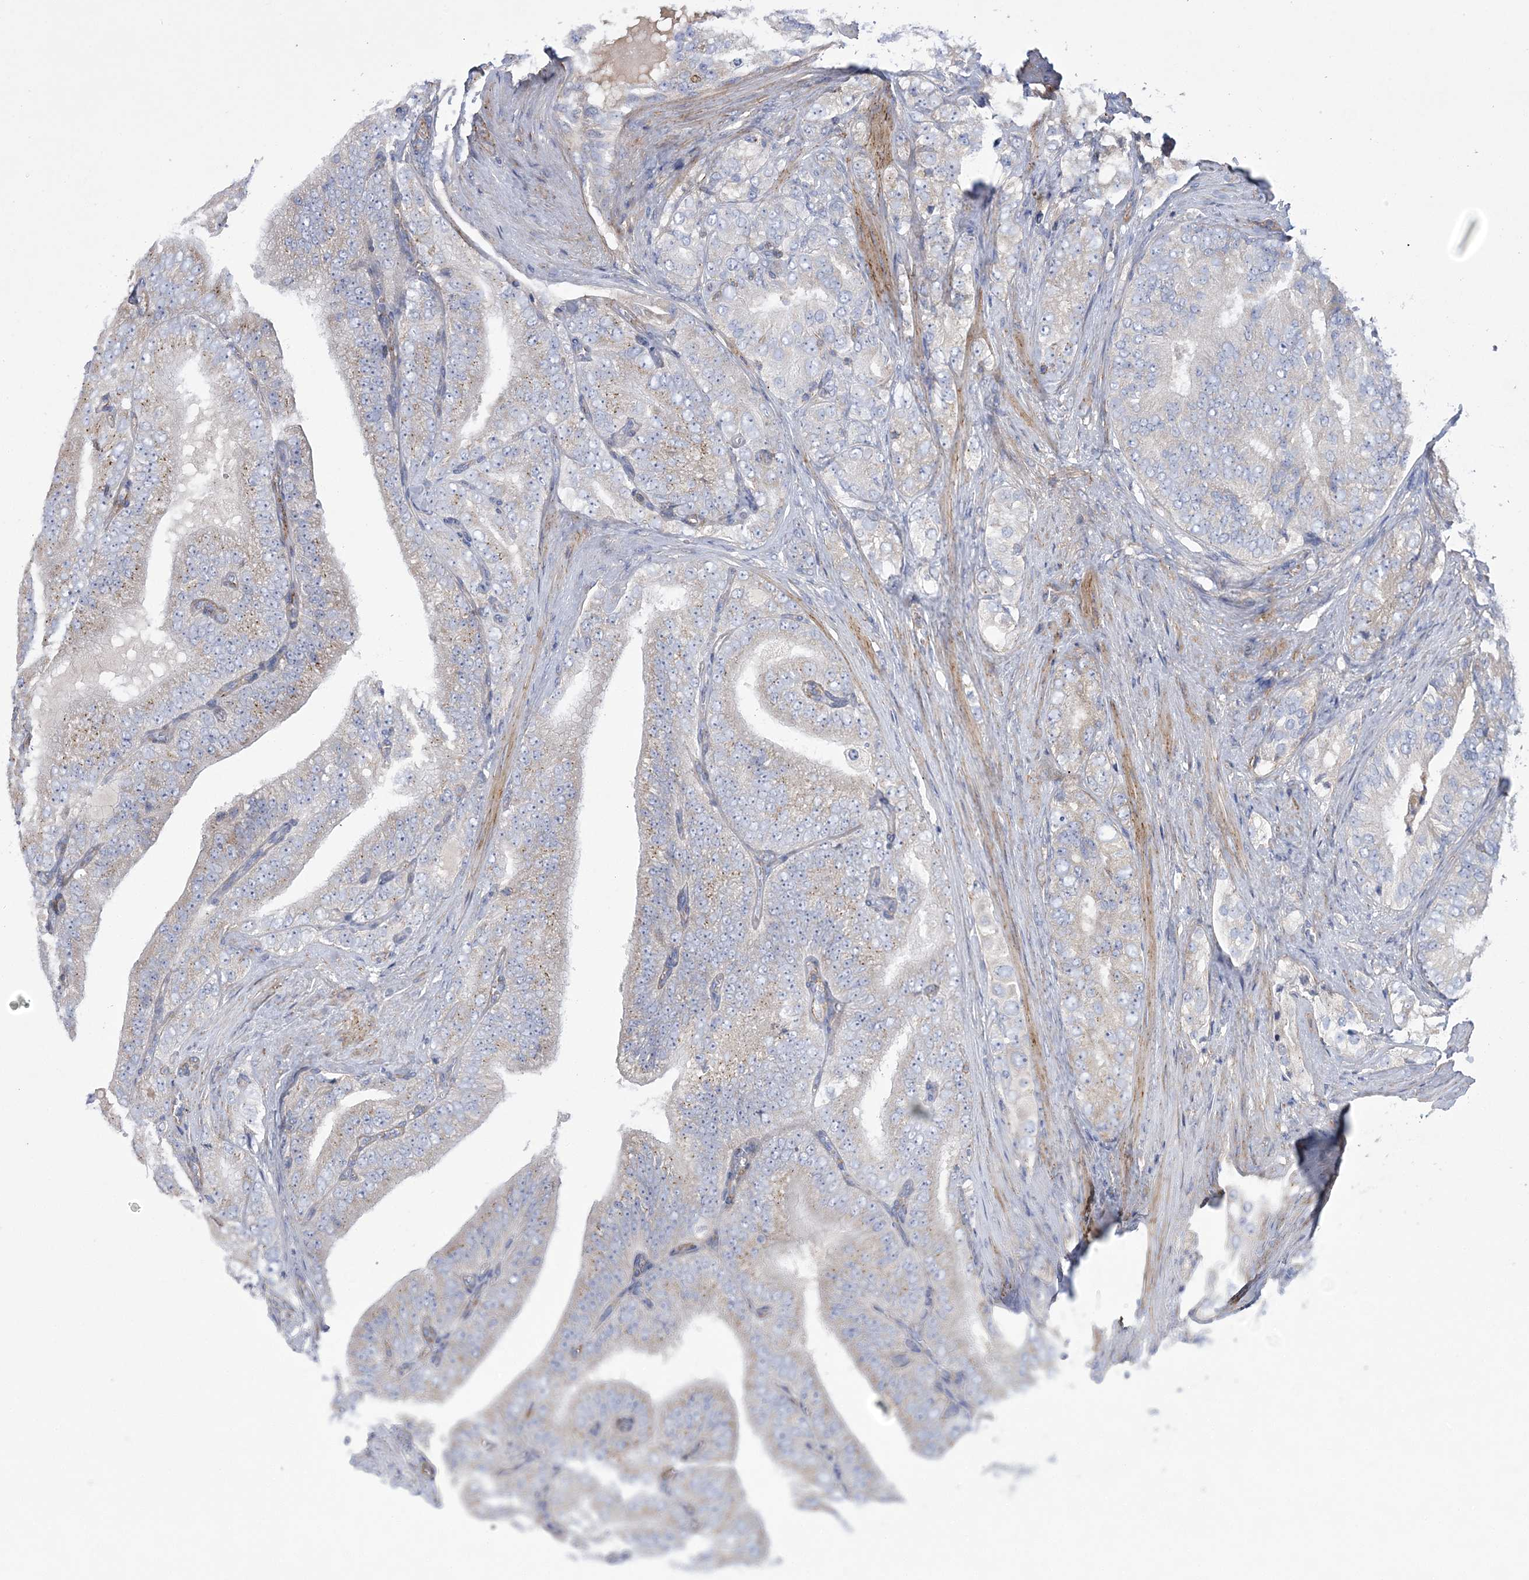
{"staining": {"intensity": "weak", "quantity": "<25%", "location": "cytoplasmic/membranous"}, "tissue": "prostate cancer", "cell_type": "Tumor cells", "image_type": "cancer", "snomed": [{"axis": "morphology", "description": "Adenocarcinoma, High grade"}, {"axis": "topography", "description": "Prostate"}], "caption": "The micrograph reveals no significant staining in tumor cells of prostate adenocarcinoma (high-grade). Brightfield microscopy of immunohistochemistry (IHC) stained with DAB (brown) and hematoxylin (blue), captured at high magnification.", "gene": "ARSJ", "patient": {"sex": "male", "age": 58}}